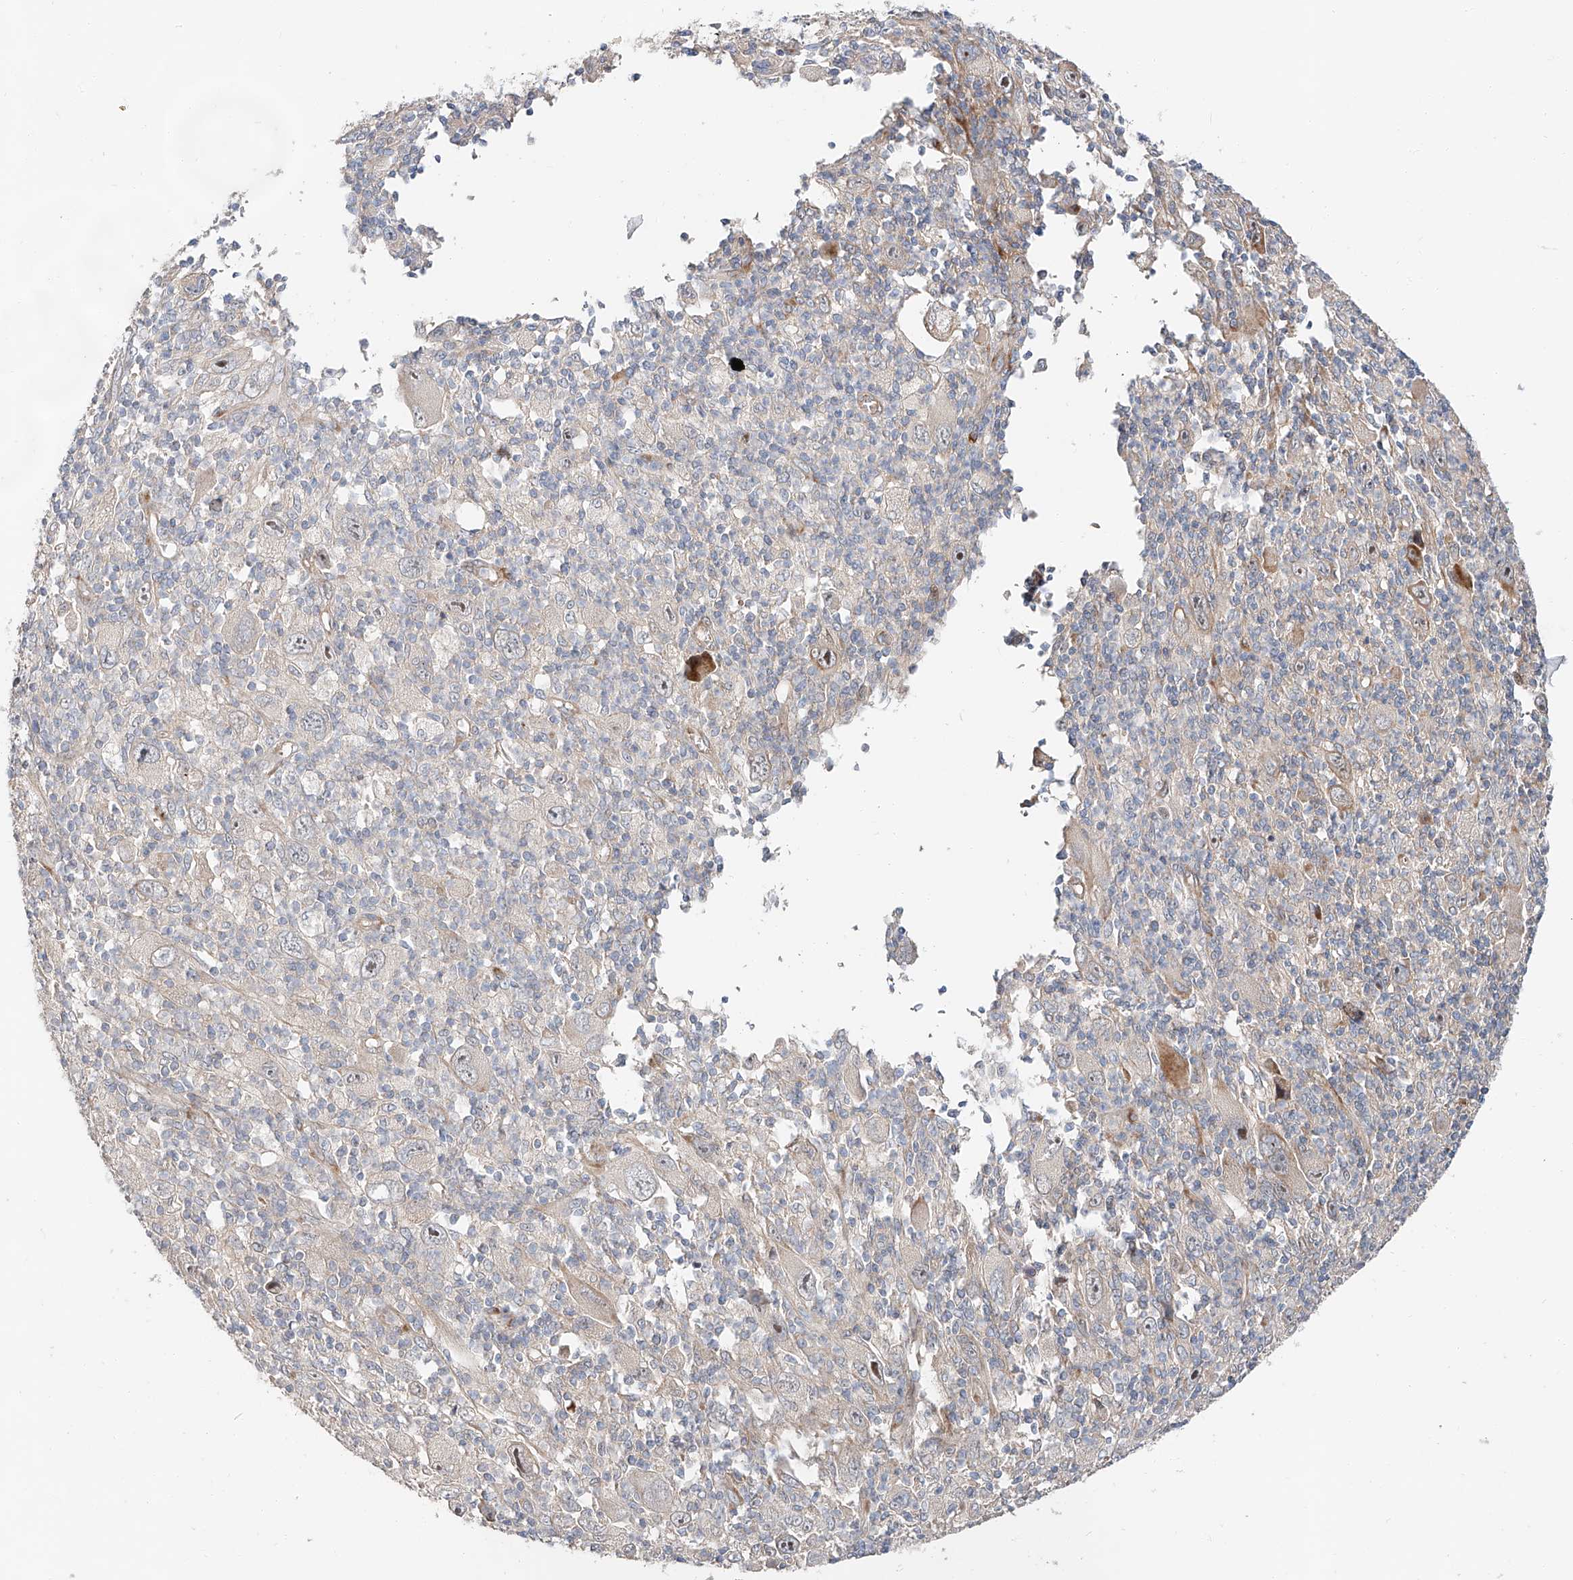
{"staining": {"intensity": "negative", "quantity": "none", "location": "none"}, "tissue": "melanoma", "cell_type": "Tumor cells", "image_type": "cancer", "snomed": [{"axis": "morphology", "description": "Malignant melanoma, Metastatic site"}, {"axis": "topography", "description": "Skin"}], "caption": "Histopathology image shows no significant protein staining in tumor cells of melanoma.", "gene": "USF3", "patient": {"sex": "female", "age": 56}}